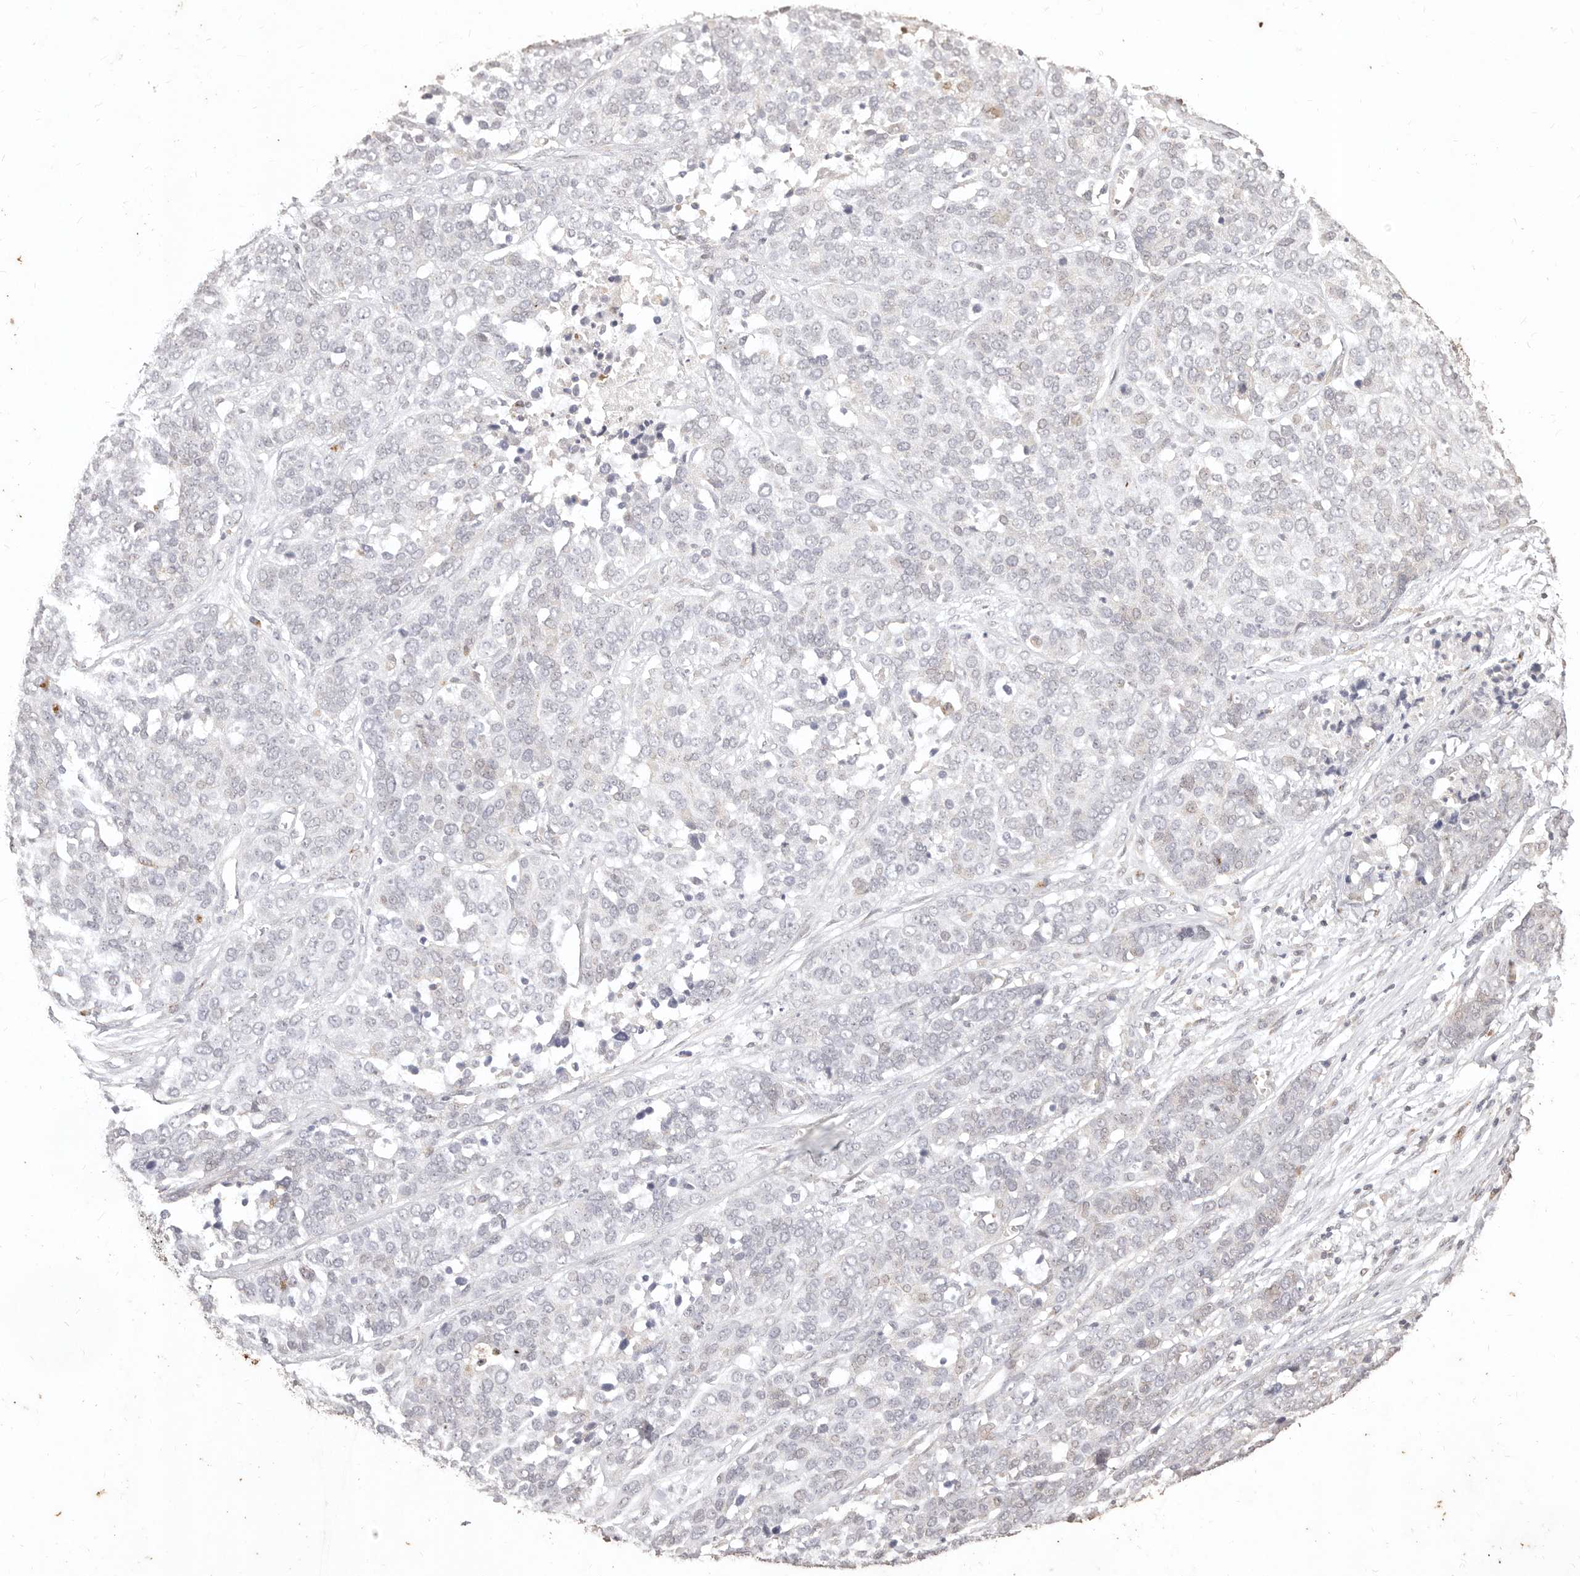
{"staining": {"intensity": "weak", "quantity": "<25%", "location": "nuclear"}, "tissue": "ovarian cancer", "cell_type": "Tumor cells", "image_type": "cancer", "snomed": [{"axis": "morphology", "description": "Cystadenocarcinoma, serous, NOS"}, {"axis": "topography", "description": "Ovary"}], "caption": "Immunohistochemistry histopathology image of human ovarian serous cystadenocarcinoma stained for a protein (brown), which displays no expression in tumor cells. Brightfield microscopy of IHC stained with DAB (3,3'-diaminobenzidine) (brown) and hematoxylin (blue), captured at high magnification.", "gene": "KIF9", "patient": {"sex": "female", "age": 44}}